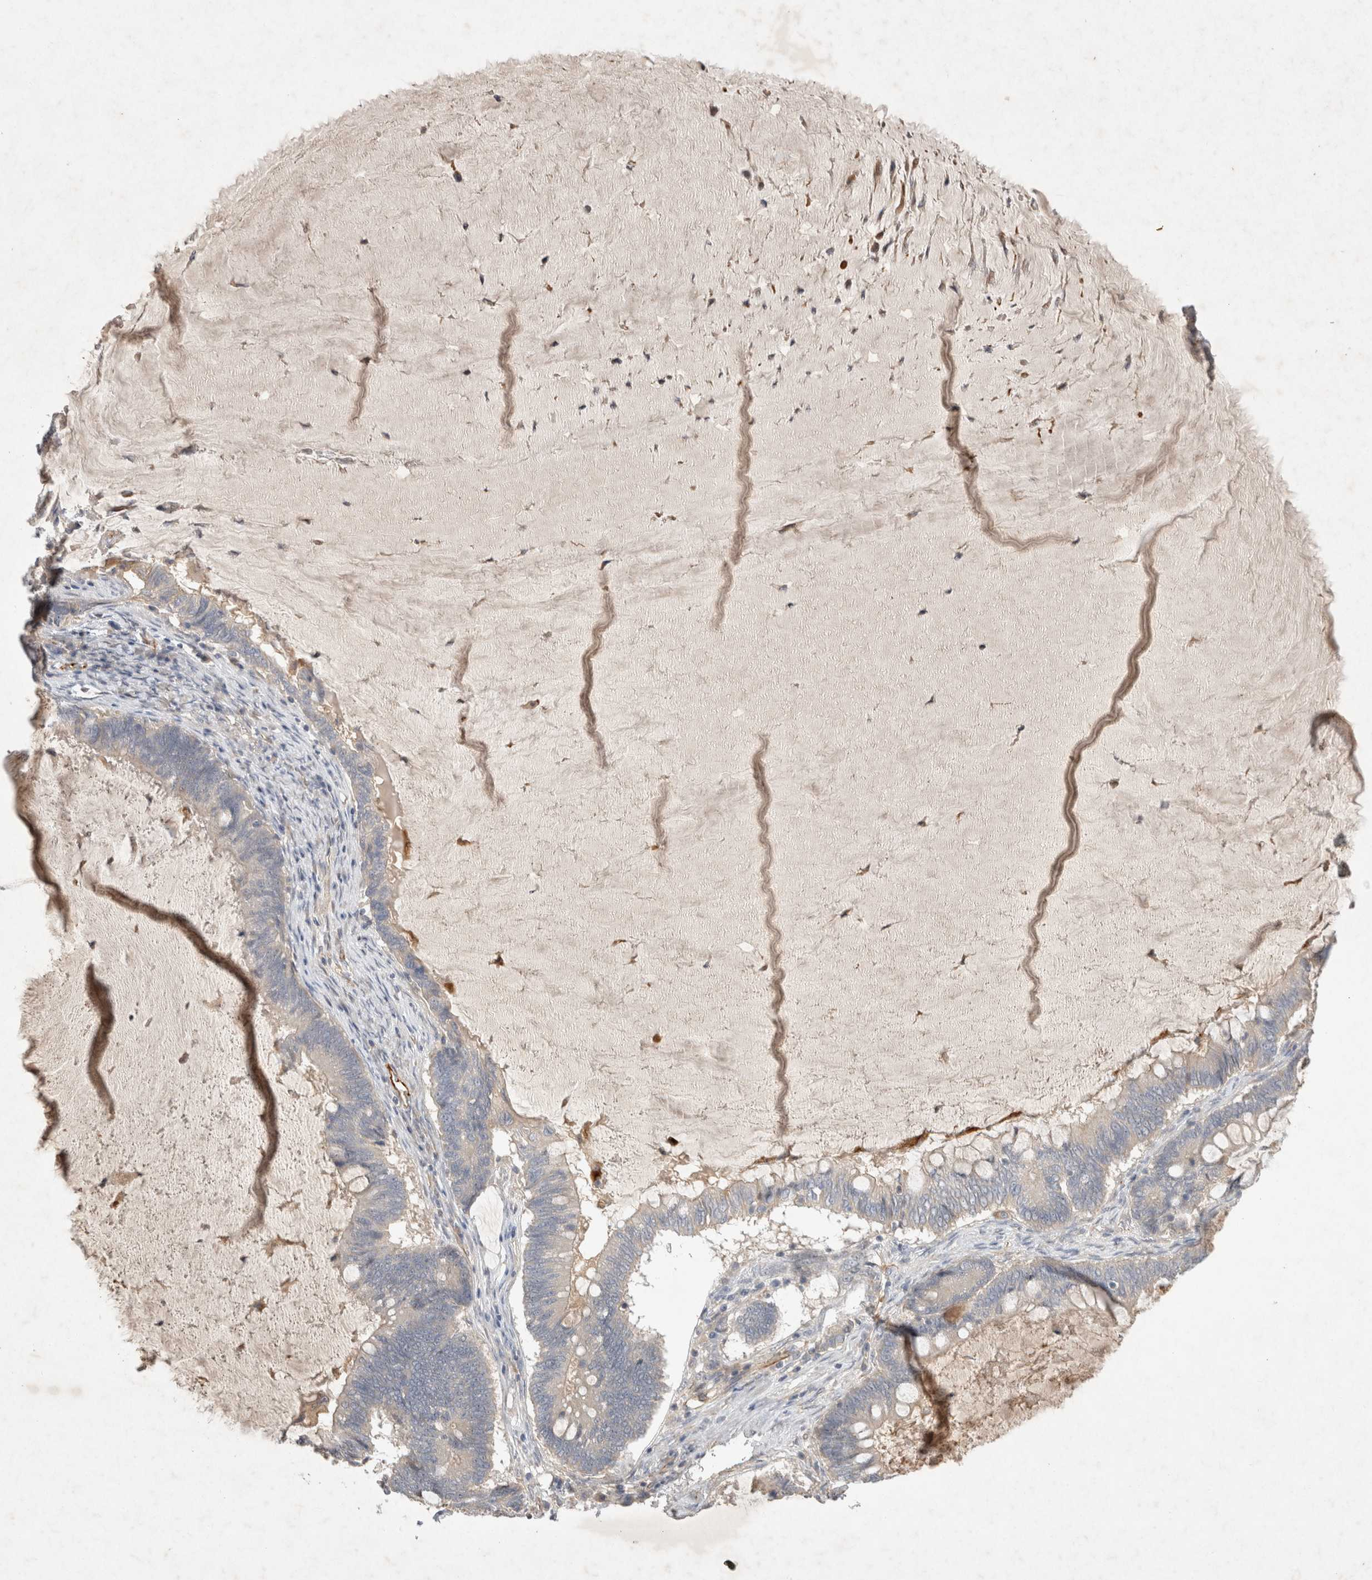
{"staining": {"intensity": "weak", "quantity": "25%-75%", "location": "cytoplasmic/membranous"}, "tissue": "ovarian cancer", "cell_type": "Tumor cells", "image_type": "cancer", "snomed": [{"axis": "morphology", "description": "Cystadenocarcinoma, mucinous, NOS"}, {"axis": "topography", "description": "Ovary"}], "caption": "A brown stain shows weak cytoplasmic/membranous positivity of a protein in ovarian mucinous cystadenocarcinoma tumor cells.", "gene": "NMU", "patient": {"sex": "female", "age": 61}}